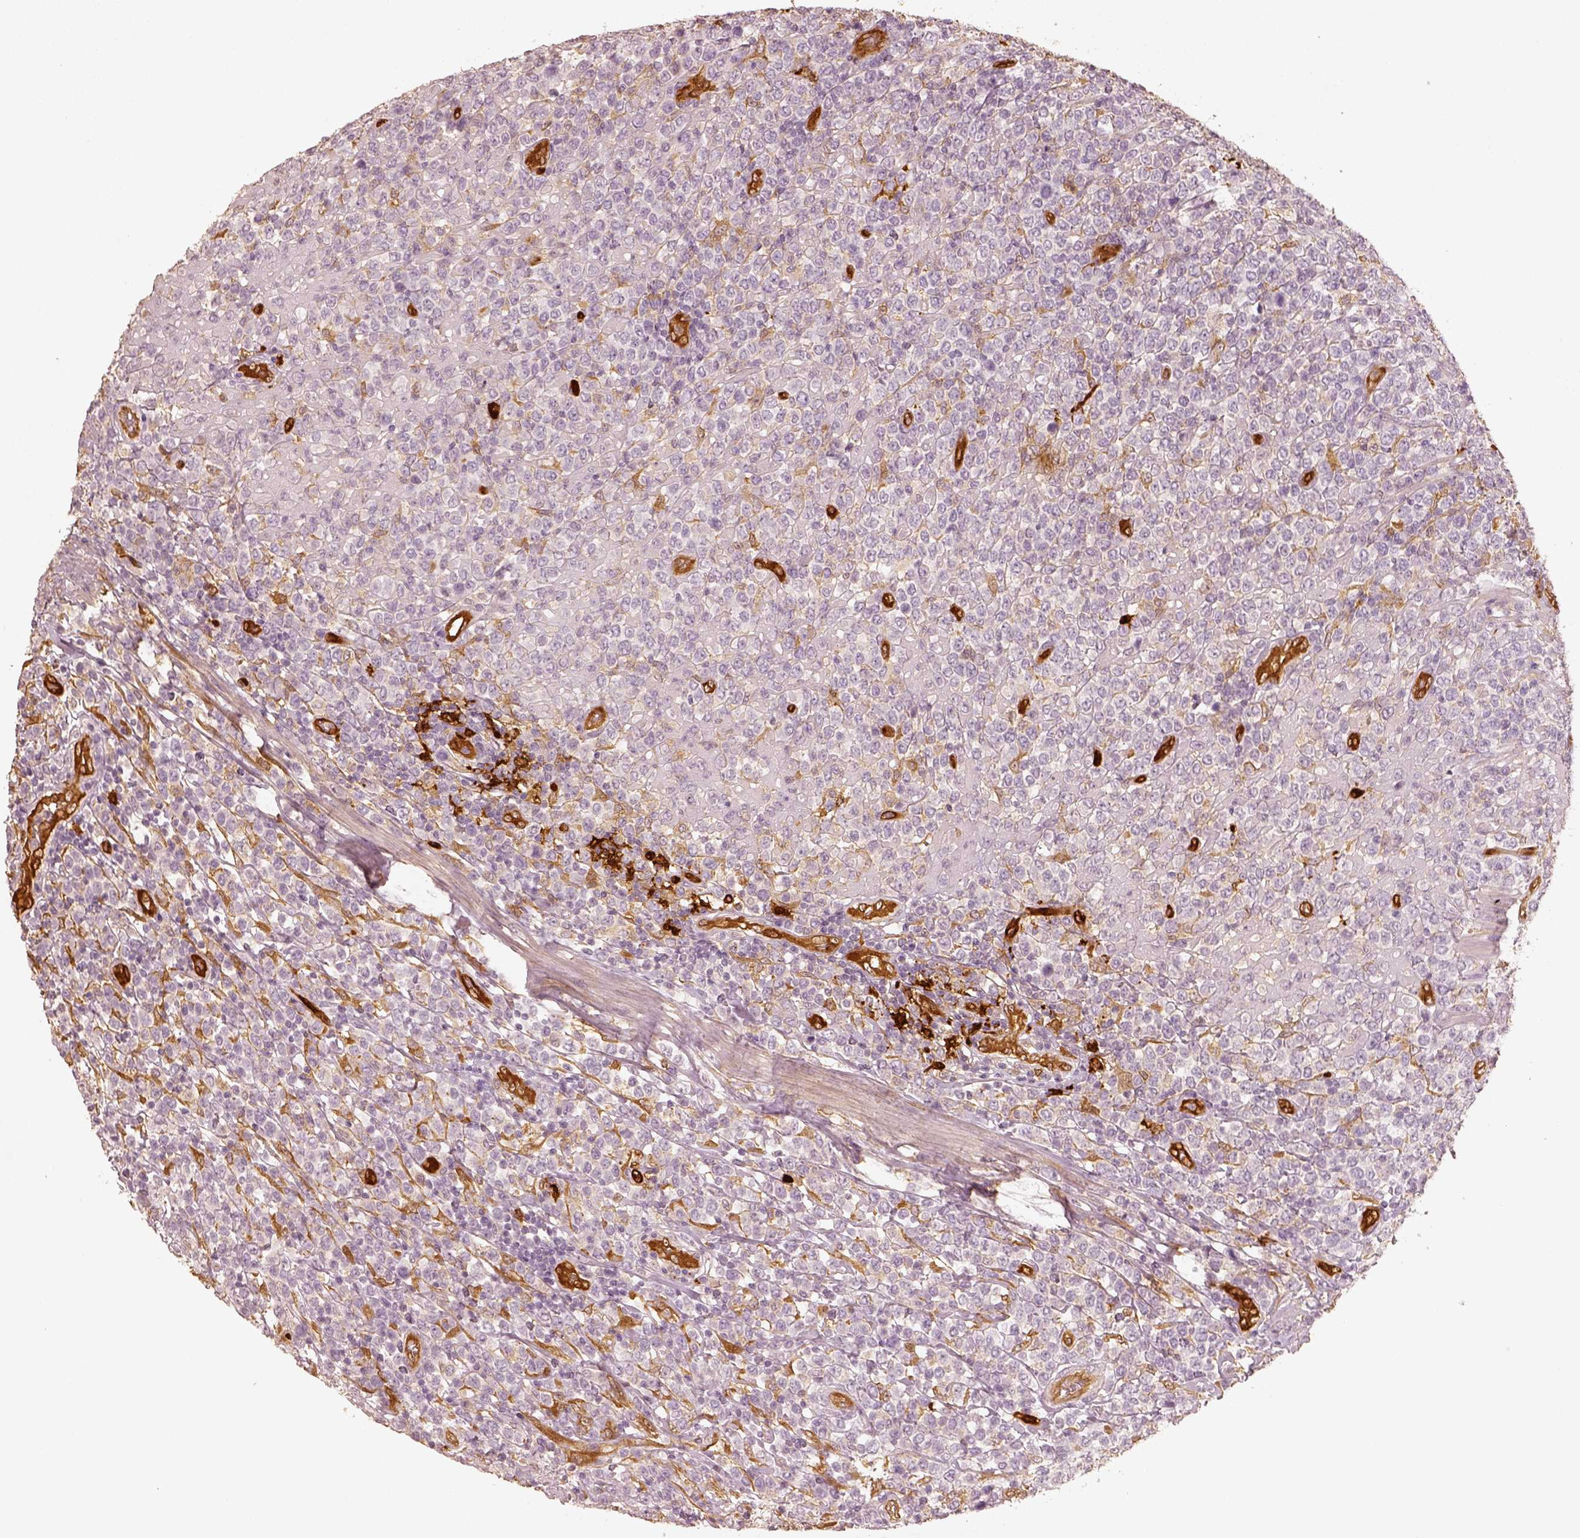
{"staining": {"intensity": "negative", "quantity": "none", "location": "none"}, "tissue": "lymphoma", "cell_type": "Tumor cells", "image_type": "cancer", "snomed": [{"axis": "morphology", "description": "Malignant lymphoma, non-Hodgkin's type, High grade"}, {"axis": "topography", "description": "Soft tissue"}], "caption": "Immunohistochemical staining of malignant lymphoma, non-Hodgkin's type (high-grade) displays no significant positivity in tumor cells.", "gene": "FSCN1", "patient": {"sex": "female", "age": 56}}